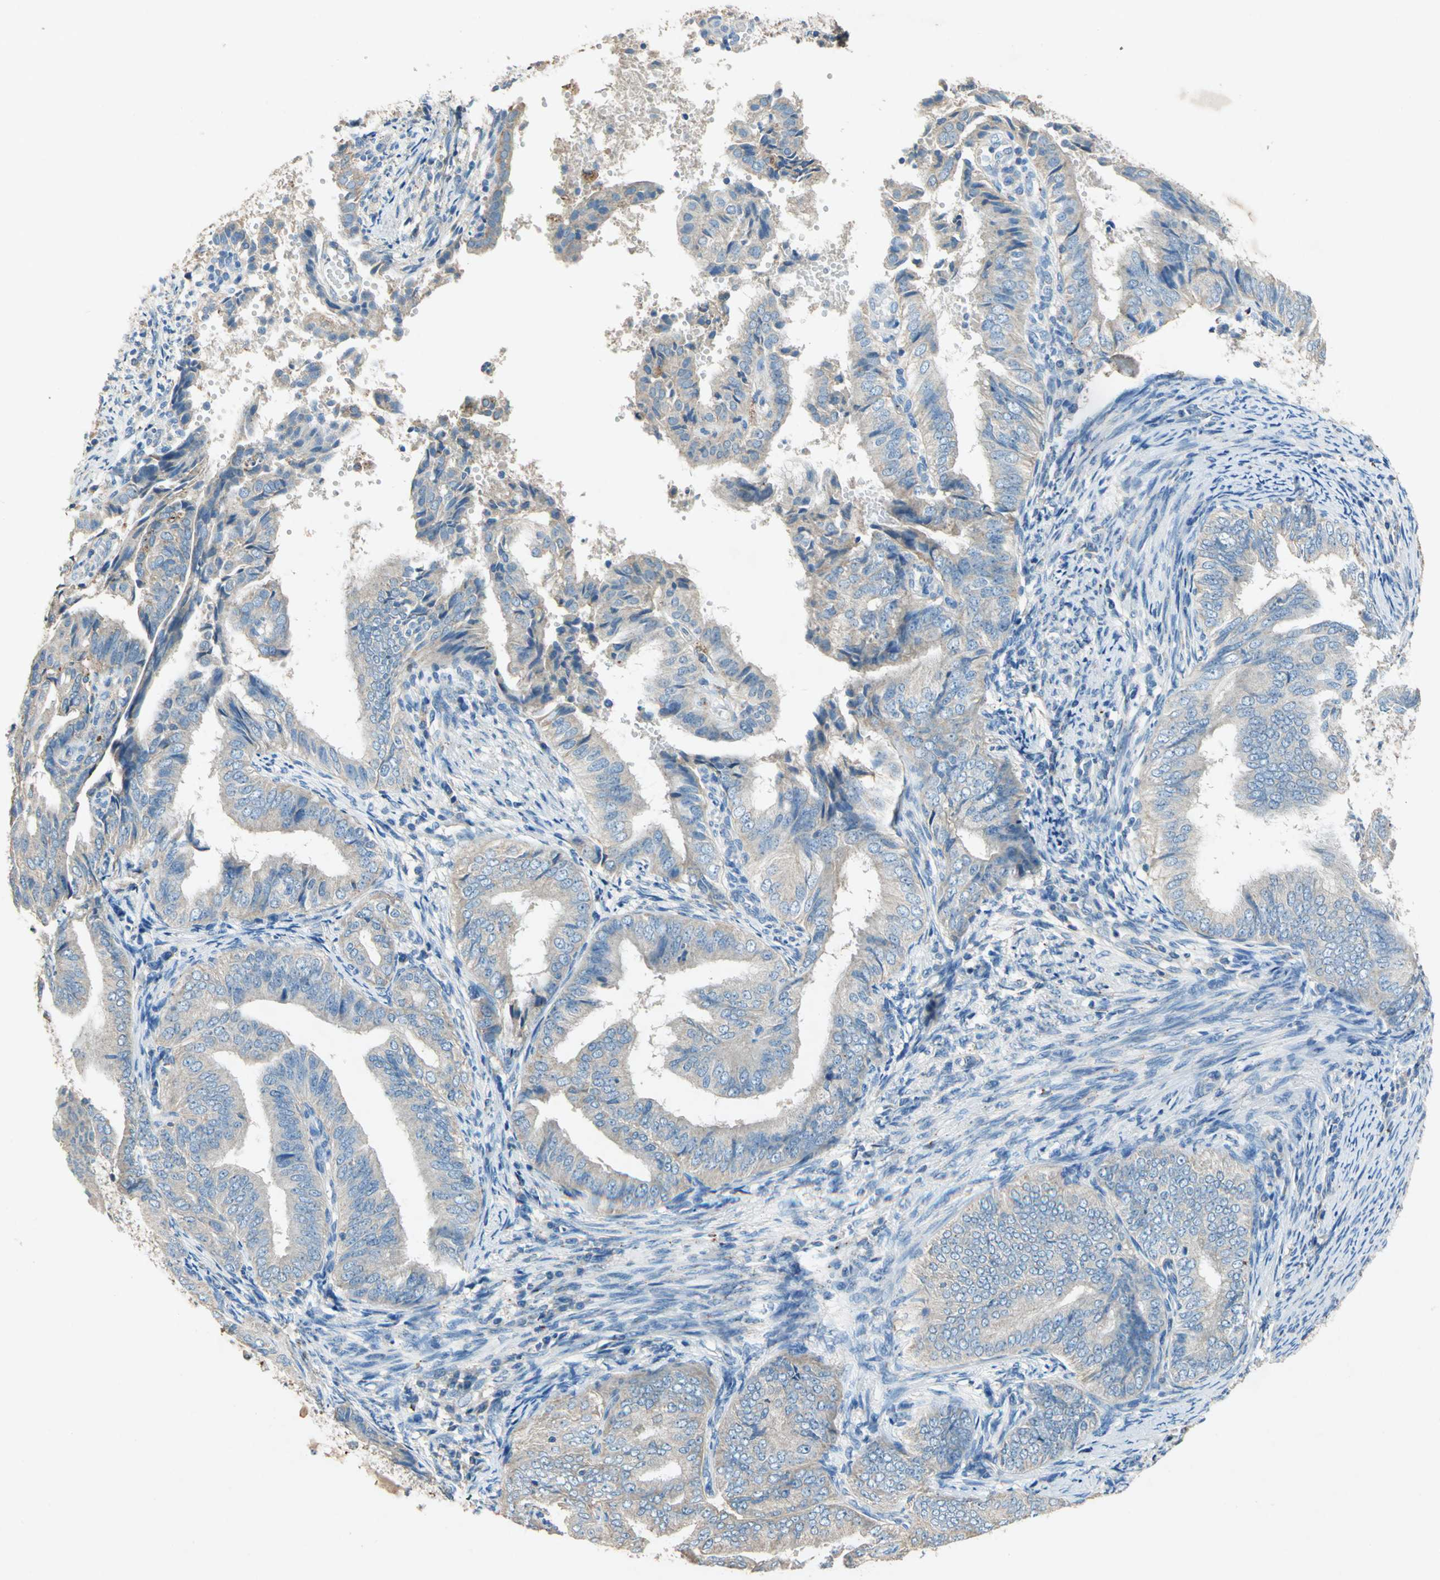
{"staining": {"intensity": "moderate", "quantity": ">75%", "location": "cytoplasmic/membranous"}, "tissue": "endometrial cancer", "cell_type": "Tumor cells", "image_type": "cancer", "snomed": [{"axis": "morphology", "description": "Adenocarcinoma, NOS"}, {"axis": "topography", "description": "Endometrium"}], "caption": "Brown immunohistochemical staining in adenocarcinoma (endometrial) demonstrates moderate cytoplasmic/membranous staining in about >75% of tumor cells. Ihc stains the protein in brown and the nuclei are stained blue.", "gene": "ADAMTS5", "patient": {"sex": "female", "age": 58}}